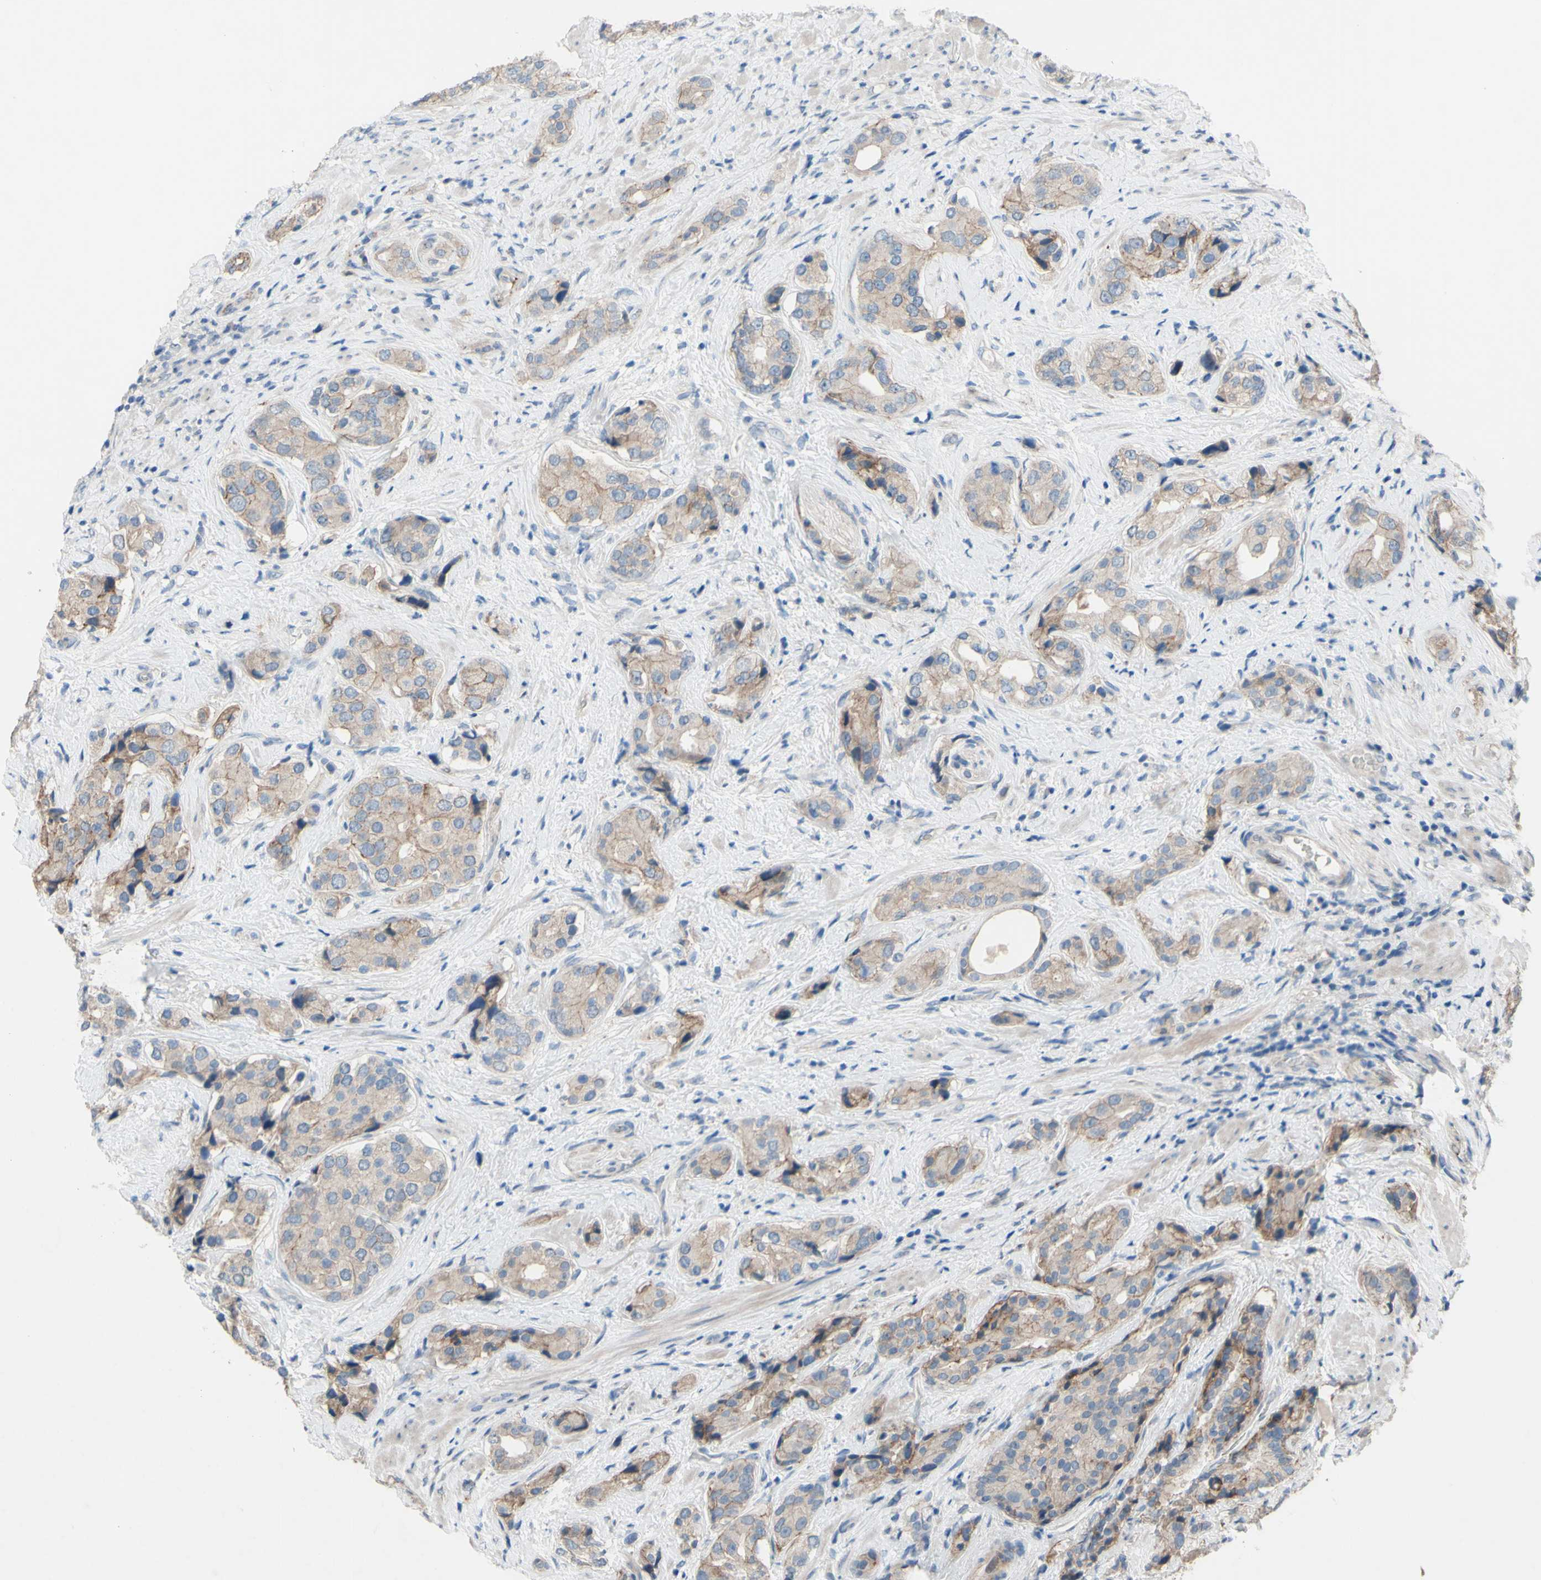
{"staining": {"intensity": "weak", "quantity": ">75%", "location": "cytoplasmic/membranous"}, "tissue": "prostate cancer", "cell_type": "Tumor cells", "image_type": "cancer", "snomed": [{"axis": "morphology", "description": "Adenocarcinoma, High grade"}, {"axis": "topography", "description": "Prostate"}], "caption": "High-power microscopy captured an immunohistochemistry (IHC) histopathology image of adenocarcinoma (high-grade) (prostate), revealing weak cytoplasmic/membranous staining in approximately >75% of tumor cells. The staining is performed using DAB (3,3'-diaminobenzidine) brown chromogen to label protein expression. The nuclei are counter-stained blue using hematoxylin.", "gene": "CDCP1", "patient": {"sex": "male", "age": 71}}